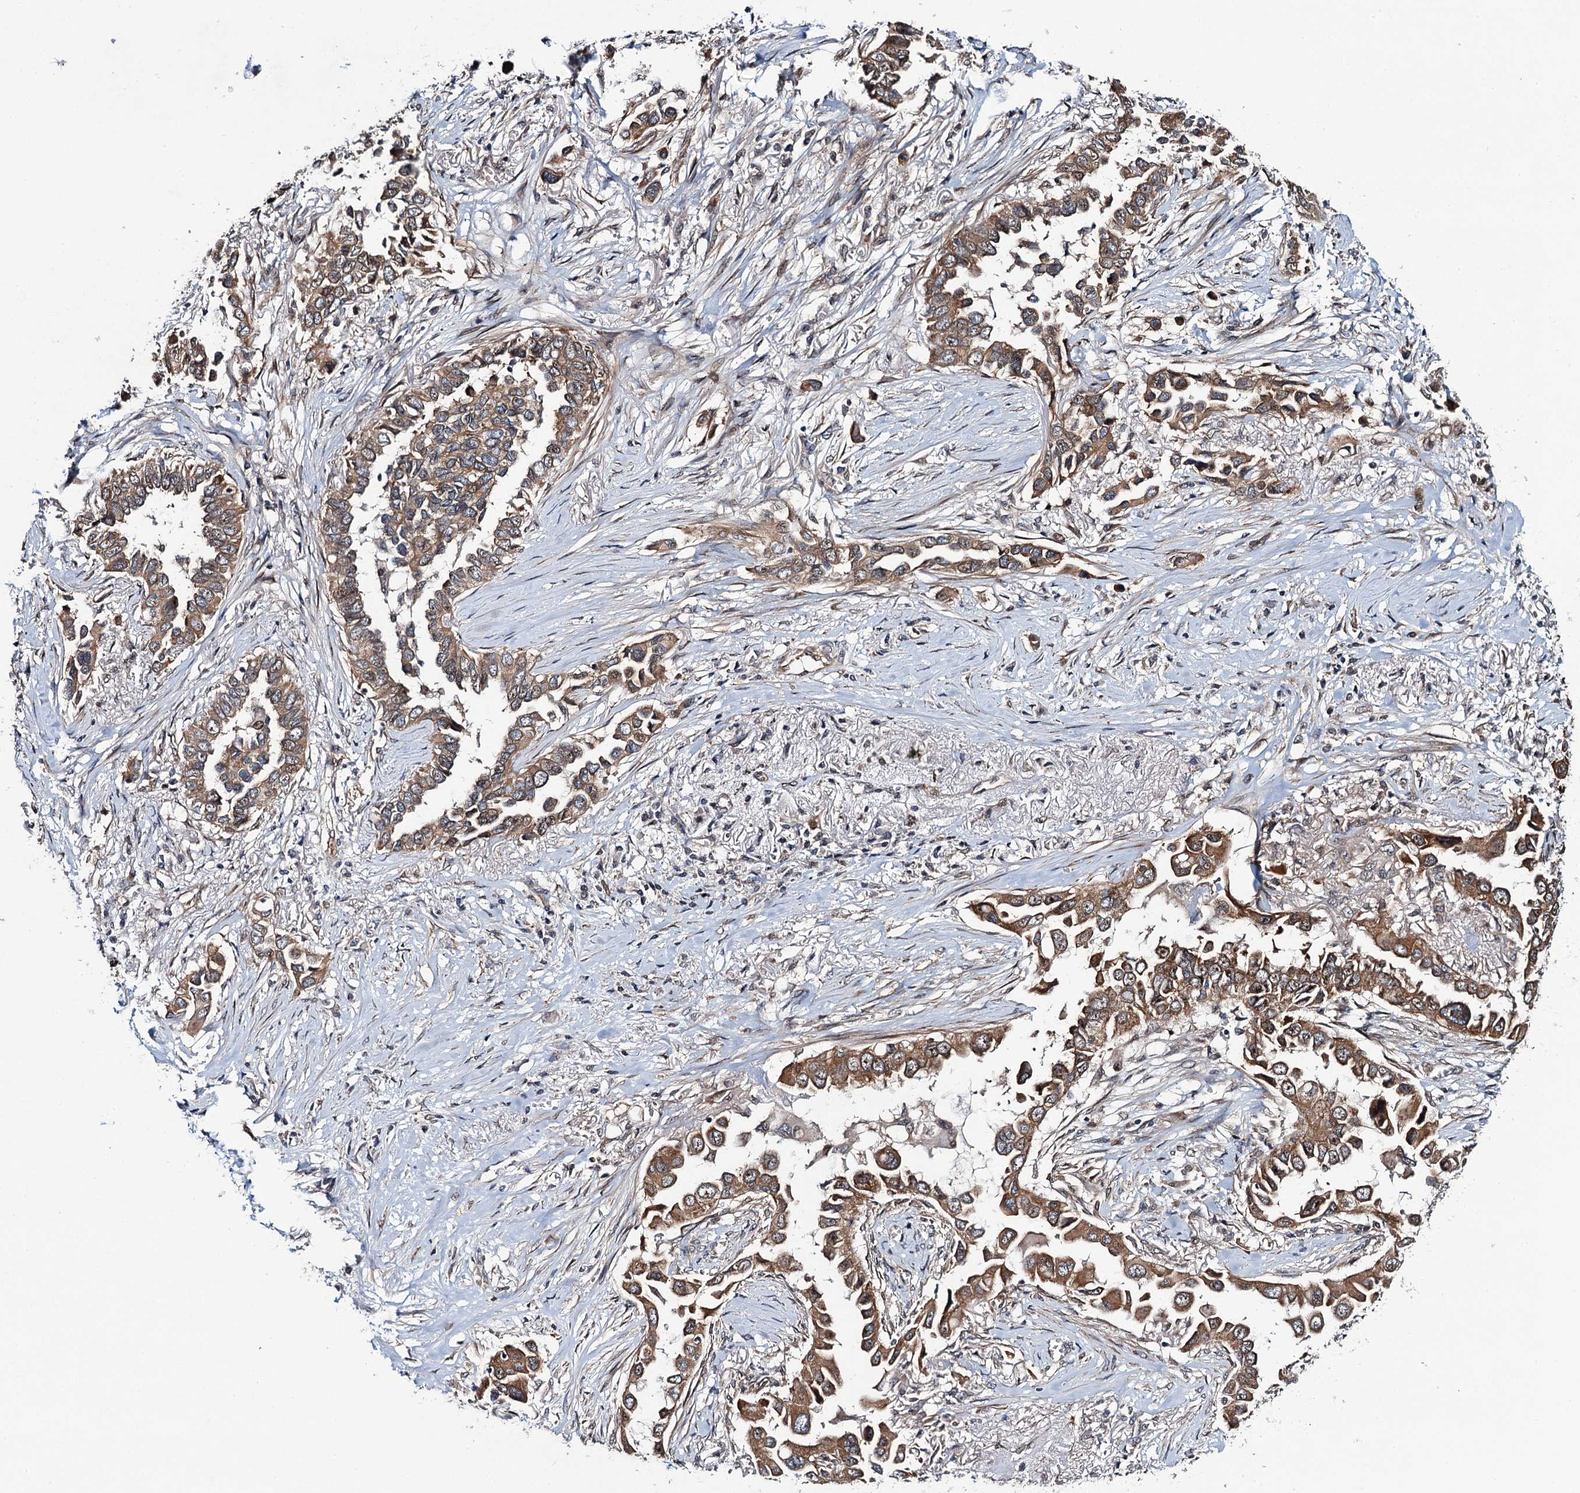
{"staining": {"intensity": "strong", "quantity": ">75%", "location": "cytoplasmic/membranous"}, "tissue": "lung cancer", "cell_type": "Tumor cells", "image_type": "cancer", "snomed": [{"axis": "morphology", "description": "Adenocarcinoma, NOS"}, {"axis": "topography", "description": "Lung"}], "caption": "Immunohistochemical staining of human lung adenocarcinoma reveals strong cytoplasmic/membranous protein positivity in approximately >75% of tumor cells.", "gene": "EVX2", "patient": {"sex": "female", "age": 76}}